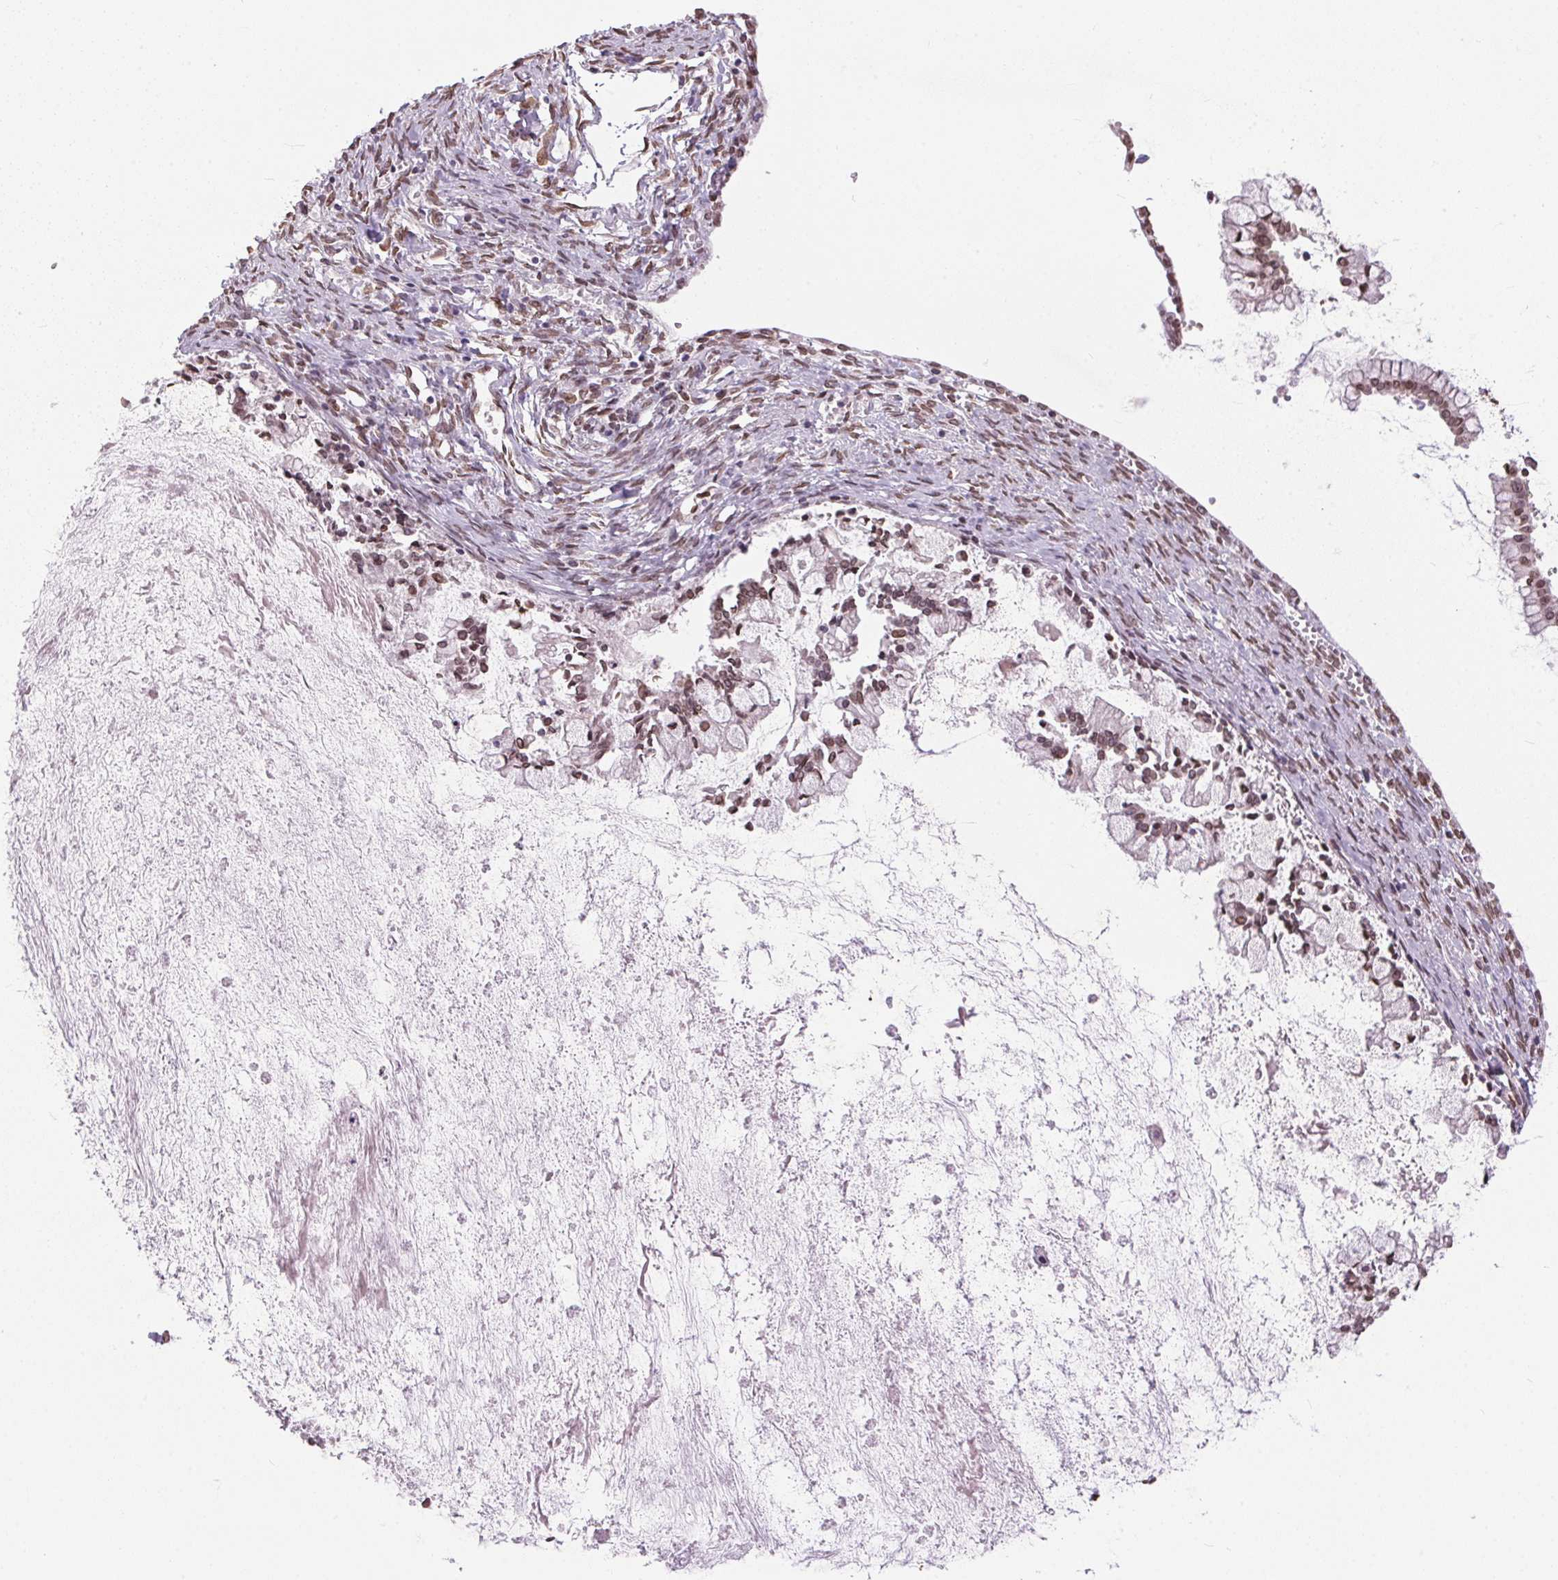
{"staining": {"intensity": "moderate", "quantity": ">75%", "location": "nuclear"}, "tissue": "ovarian cancer", "cell_type": "Tumor cells", "image_type": "cancer", "snomed": [{"axis": "morphology", "description": "Cystadenocarcinoma, mucinous, NOS"}, {"axis": "topography", "description": "Ovary"}], "caption": "This histopathology image demonstrates immunohistochemistry staining of ovarian mucinous cystadenocarcinoma, with medium moderate nuclear staining in approximately >75% of tumor cells.", "gene": "TMEM175", "patient": {"sex": "female", "age": 67}}